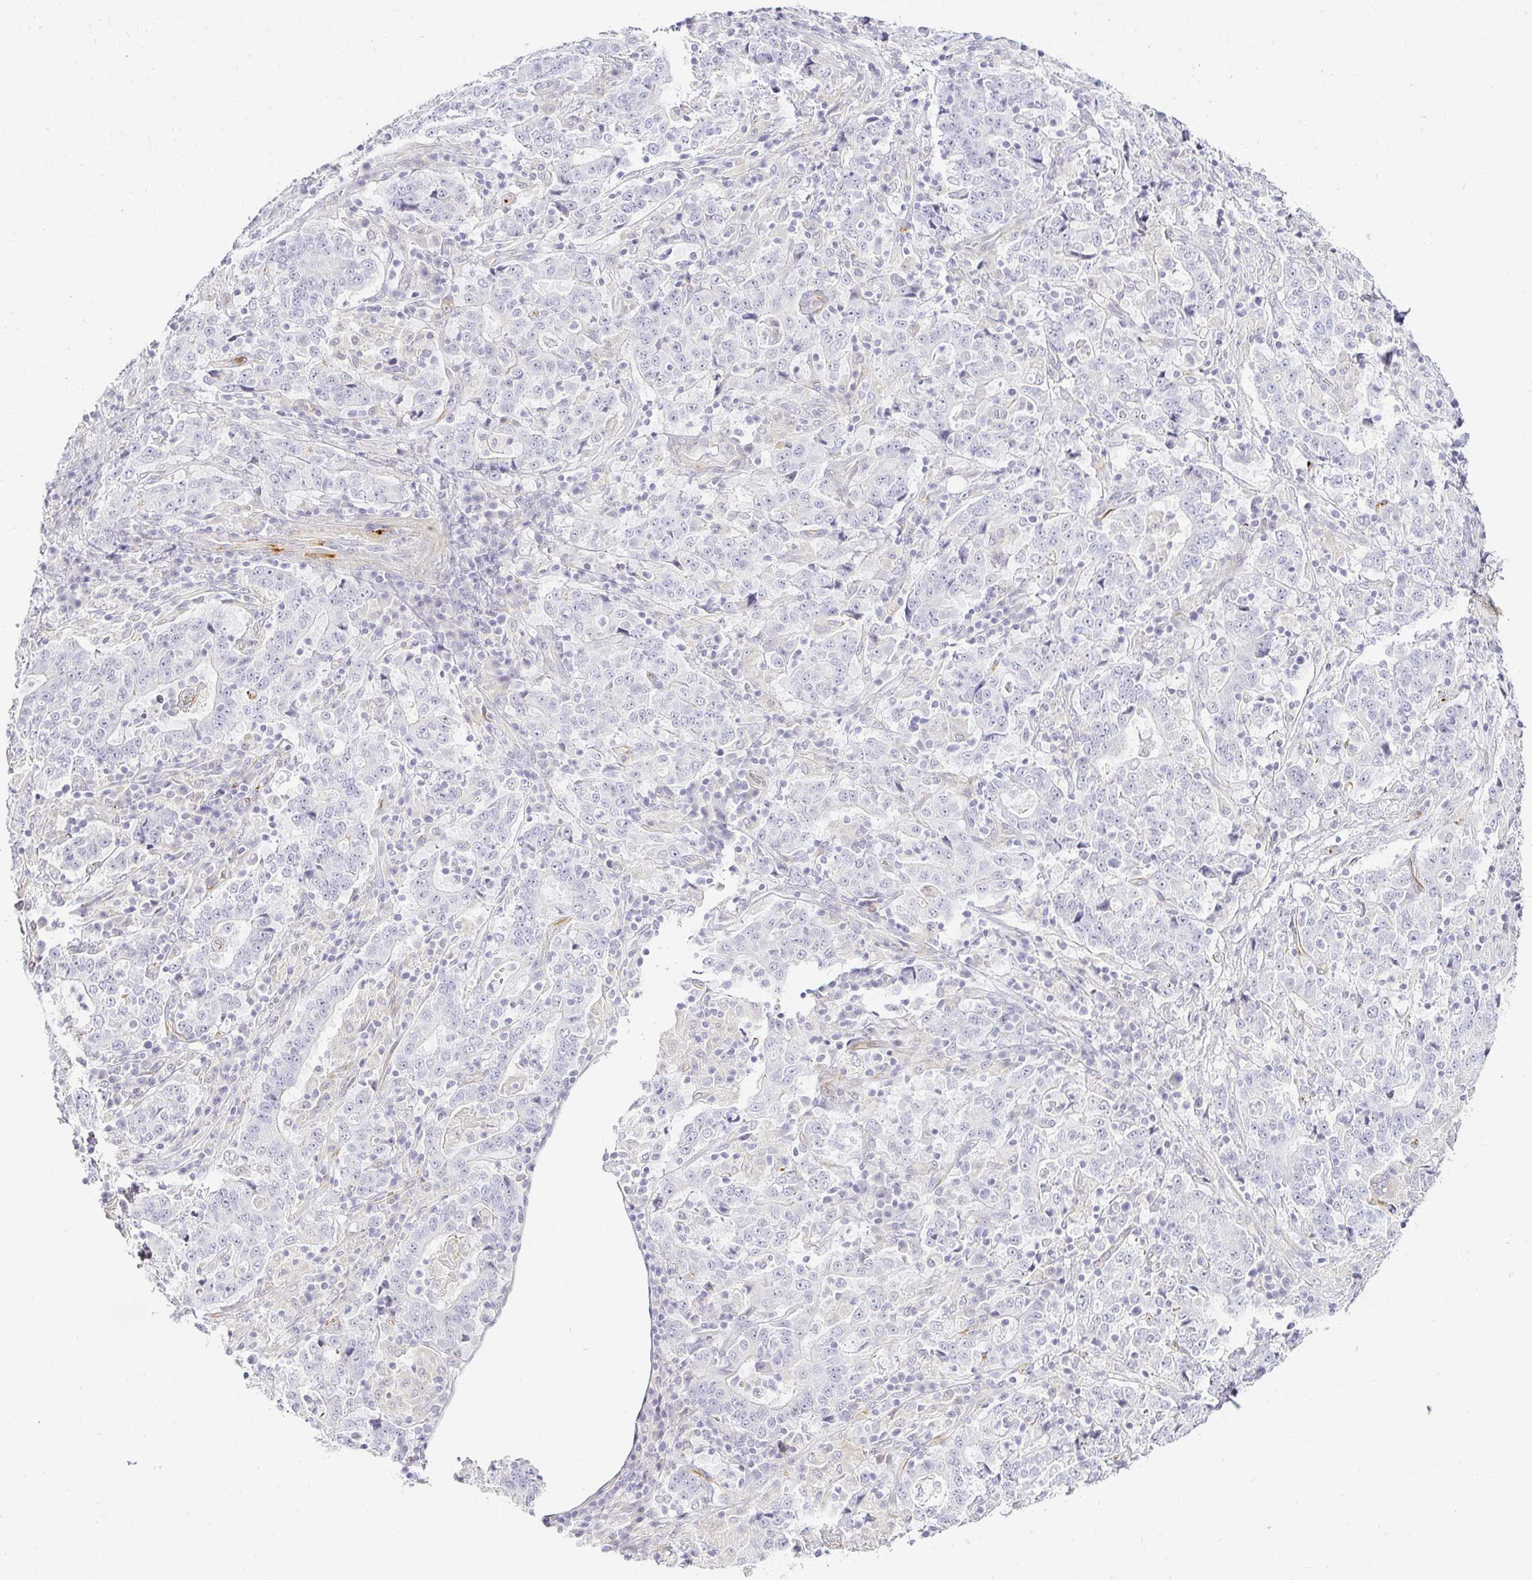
{"staining": {"intensity": "negative", "quantity": "none", "location": "none"}, "tissue": "stomach cancer", "cell_type": "Tumor cells", "image_type": "cancer", "snomed": [{"axis": "morphology", "description": "Normal tissue, NOS"}, {"axis": "morphology", "description": "Adenocarcinoma, NOS"}, {"axis": "topography", "description": "Stomach, upper"}, {"axis": "topography", "description": "Stomach"}], "caption": "Tumor cells are negative for protein expression in human stomach cancer. The staining is performed using DAB brown chromogen with nuclei counter-stained in using hematoxylin.", "gene": "ACAN", "patient": {"sex": "male", "age": 59}}